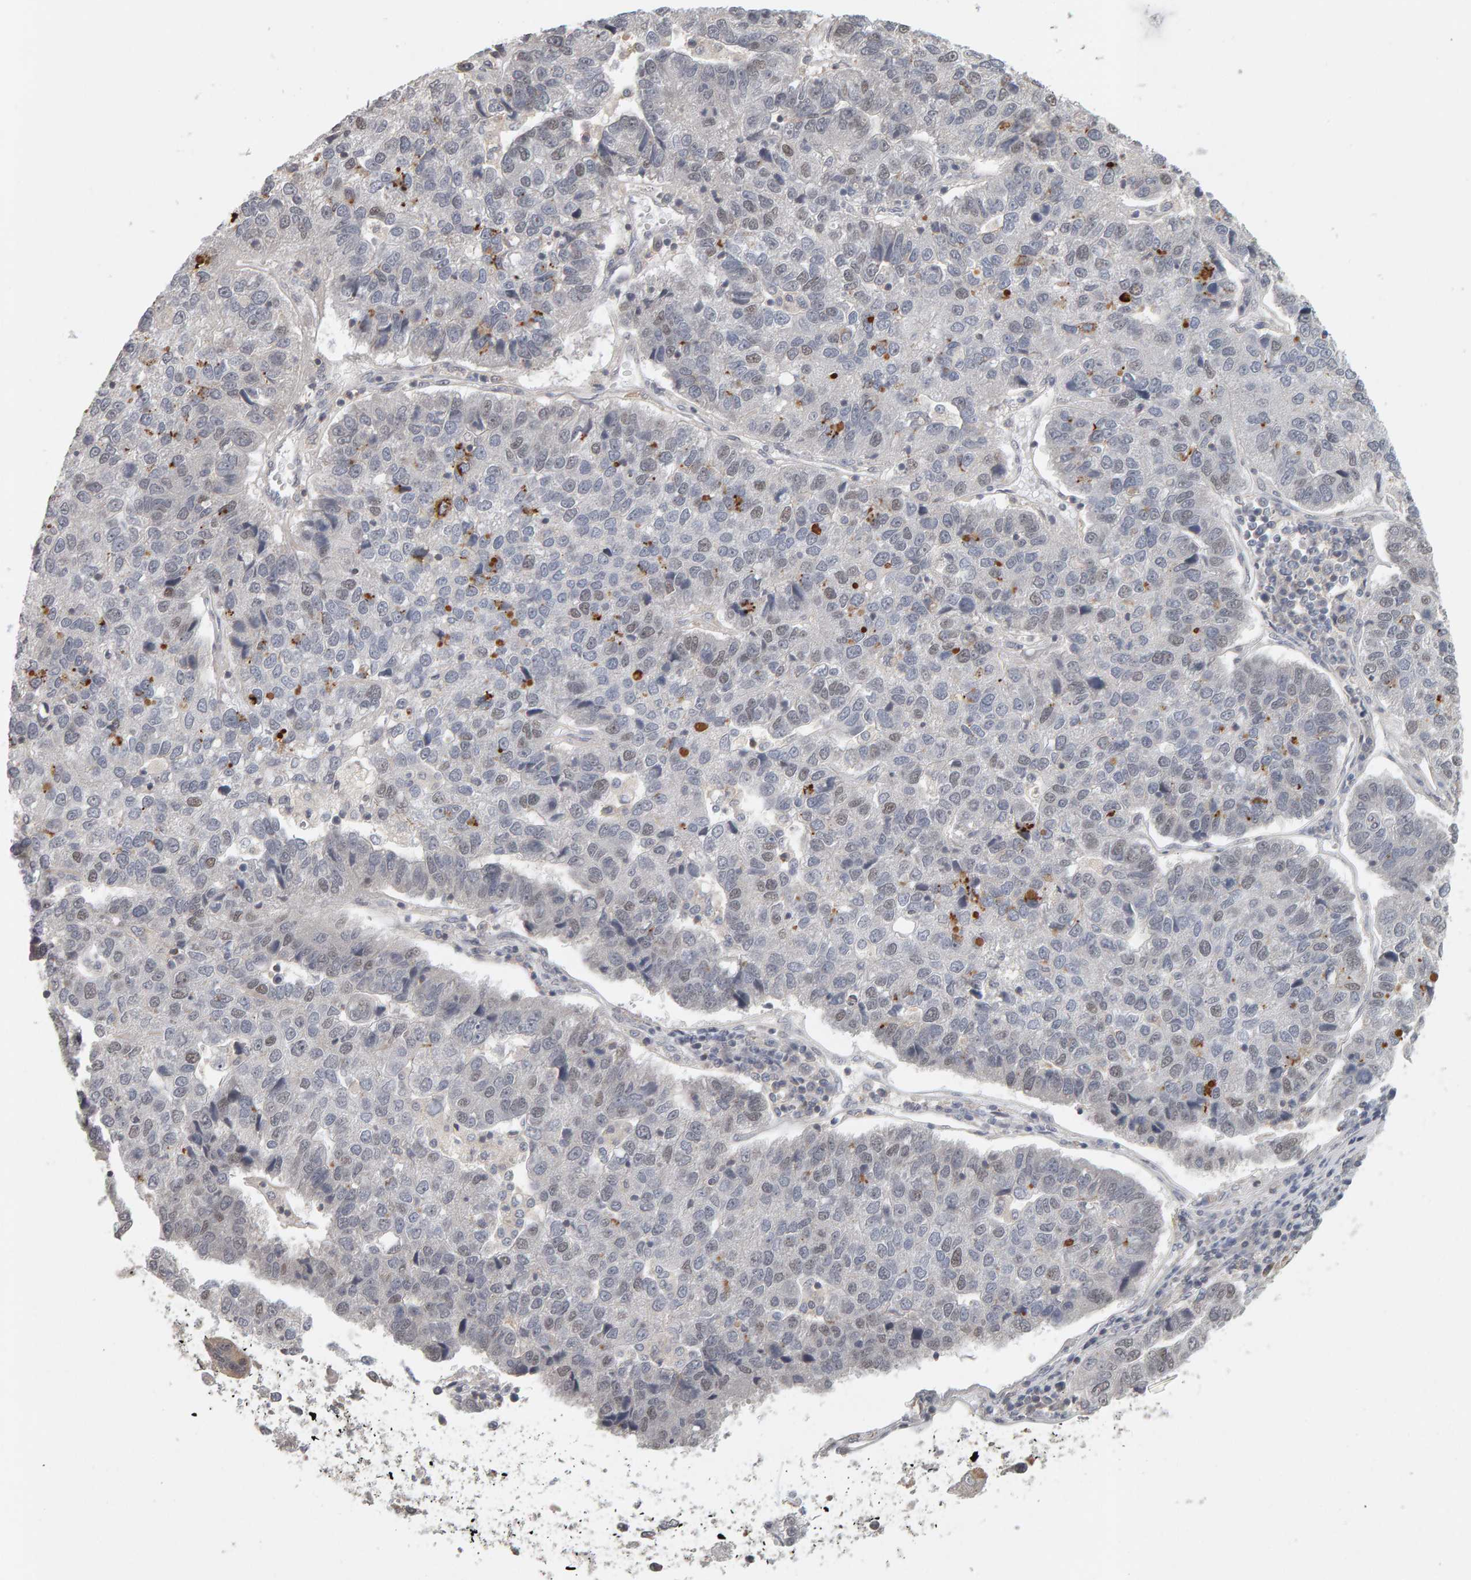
{"staining": {"intensity": "weak", "quantity": "<25%", "location": "nuclear"}, "tissue": "pancreatic cancer", "cell_type": "Tumor cells", "image_type": "cancer", "snomed": [{"axis": "morphology", "description": "Adenocarcinoma, NOS"}, {"axis": "topography", "description": "Pancreas"}], "caption": "Protein analysis of pancreatic adenocarcinoma shows no significant staining in tumor cells.", "gene": "TEFM", "patient": {"sex": "female", "age": 61}}